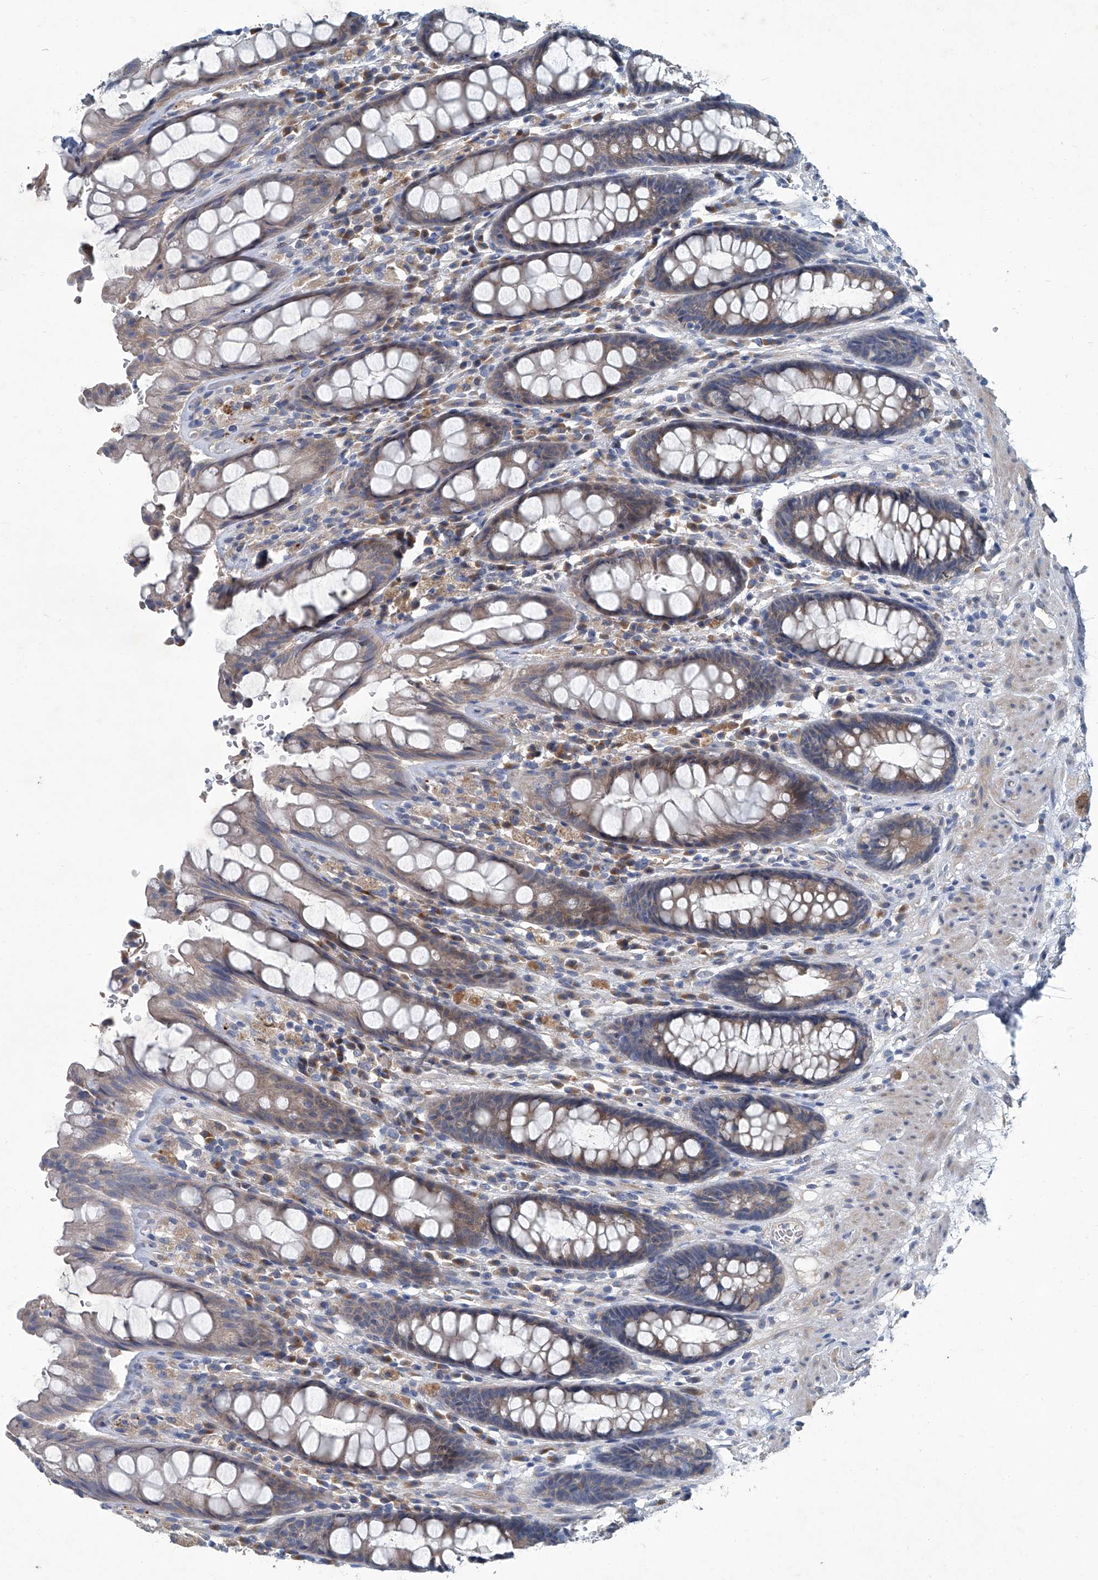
{"staining": {"intensity": "weak", "quantity": "25%-75%", "location": "cytoplasmic/membranous"}, "tissue": "rectum", "cell_type": "Glandular cells", "image_type": "normal", "snomed": [{"axis": "morphology", "description": "Normal tissue, NOS"}, {"axis": "topography", "description": "Rectum"}], "caption": "Immunohistochemistry (IHC) staining of unremarkable rectum, which reveals low levels of weak cytoplasmic/membranous expression in approximately 25%-75% of glandular cells indicating weak cytoplasmic/membranous protein expression. The staining was performed using DAB (3,3'-diaminobenzidine) (brown) for protein detection and nuclei were counterstained in hematoxylin (blue).", "gene": "SLC26A11", "patient": {"sex": "male", "age": 64}}